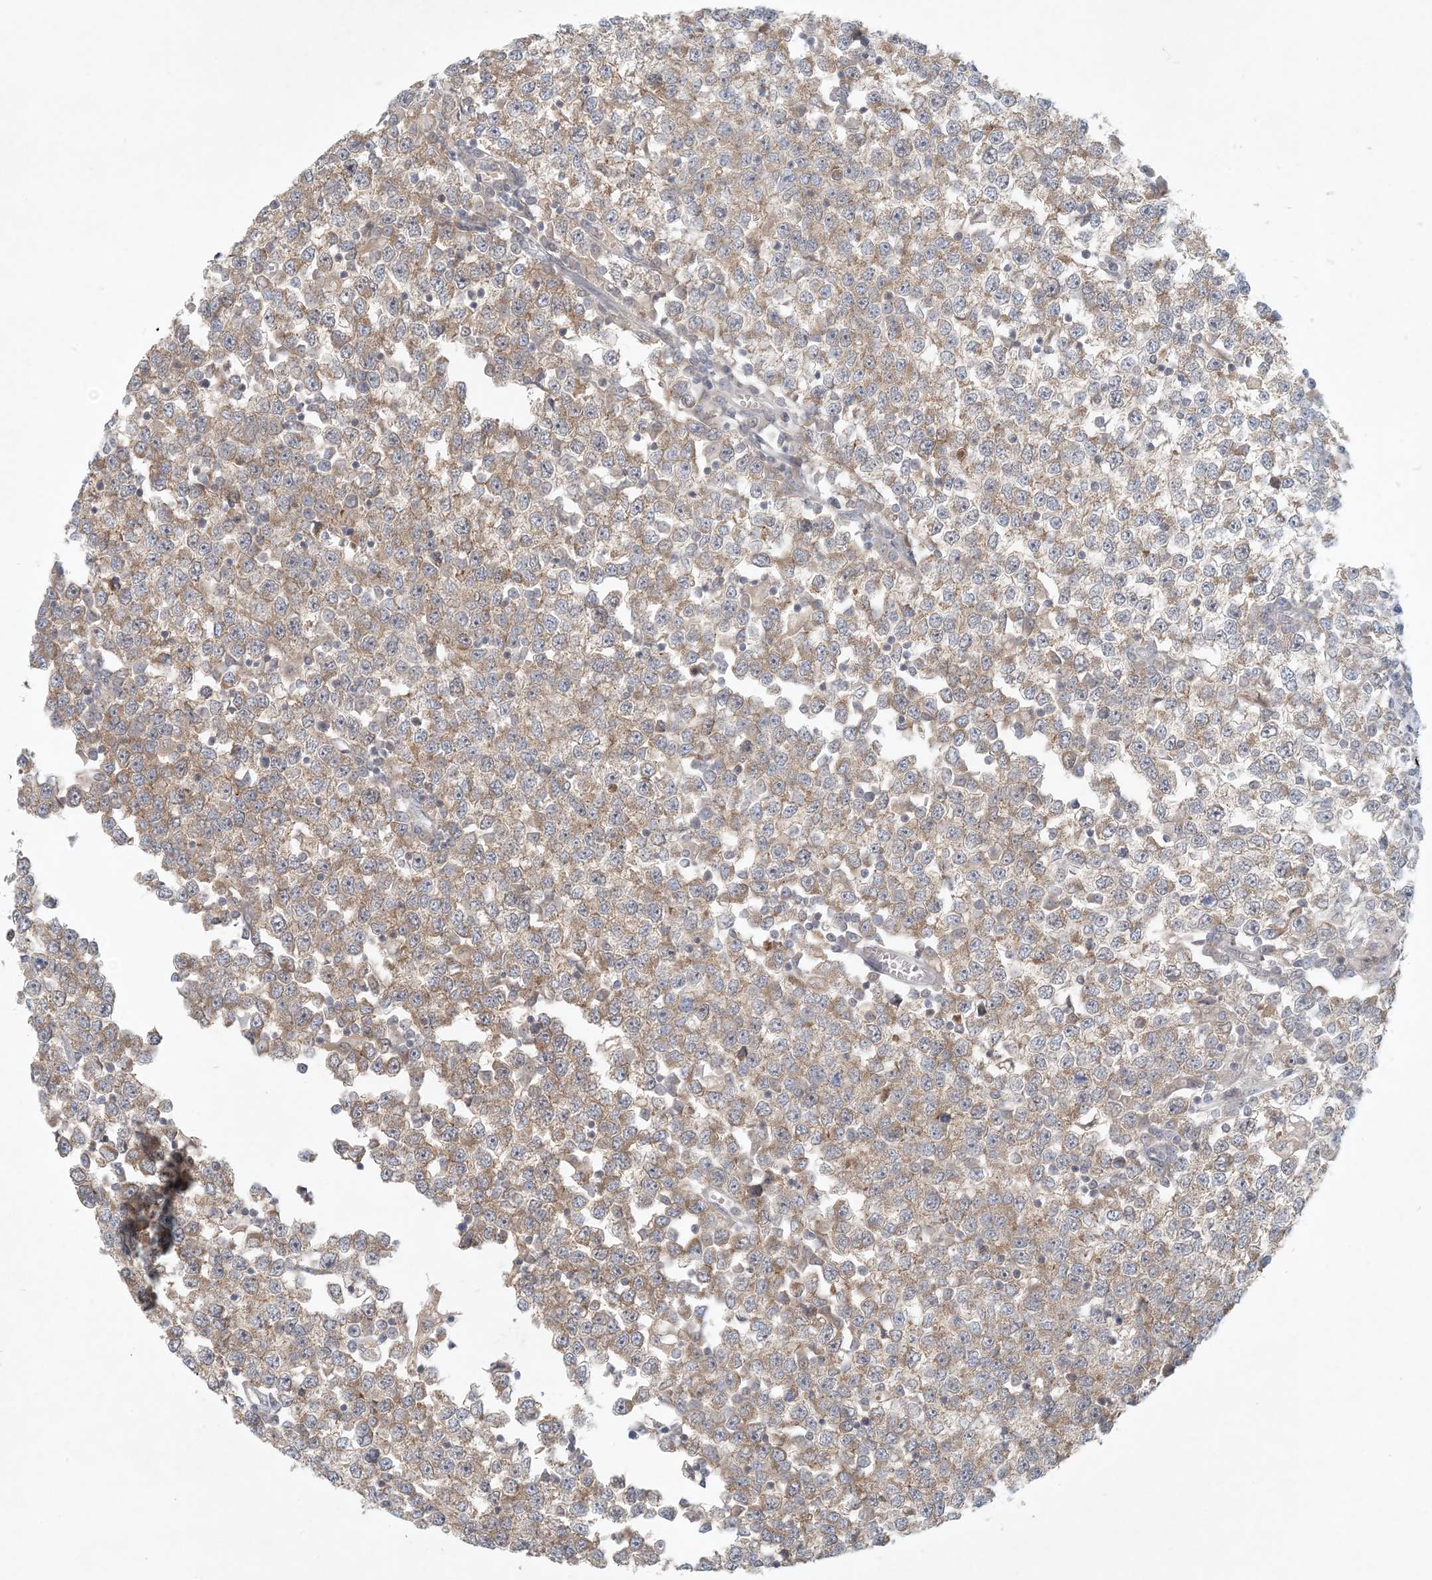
{"staining": {"intensity": "moderate", "quantity": ">75%", "location": "cytoplasmic/membranous"}, "tissue": "testis cancer", "cell_type": "Tumor cells", "image_type": "cancer", "snomed": [{"axis": "morphology", "description": "Seminoma, NOS"}, {"axis": "topography", "description": "Testis"}], "caption": "A micrograph showing moderate cytoplasmic/membranous positivity in approximately >75% of tumor cells in testis cancer, as visualized by brown immunohistochemical staining.", "gene": "OBI1", "patient": {"sex": "male", "age": 65}}